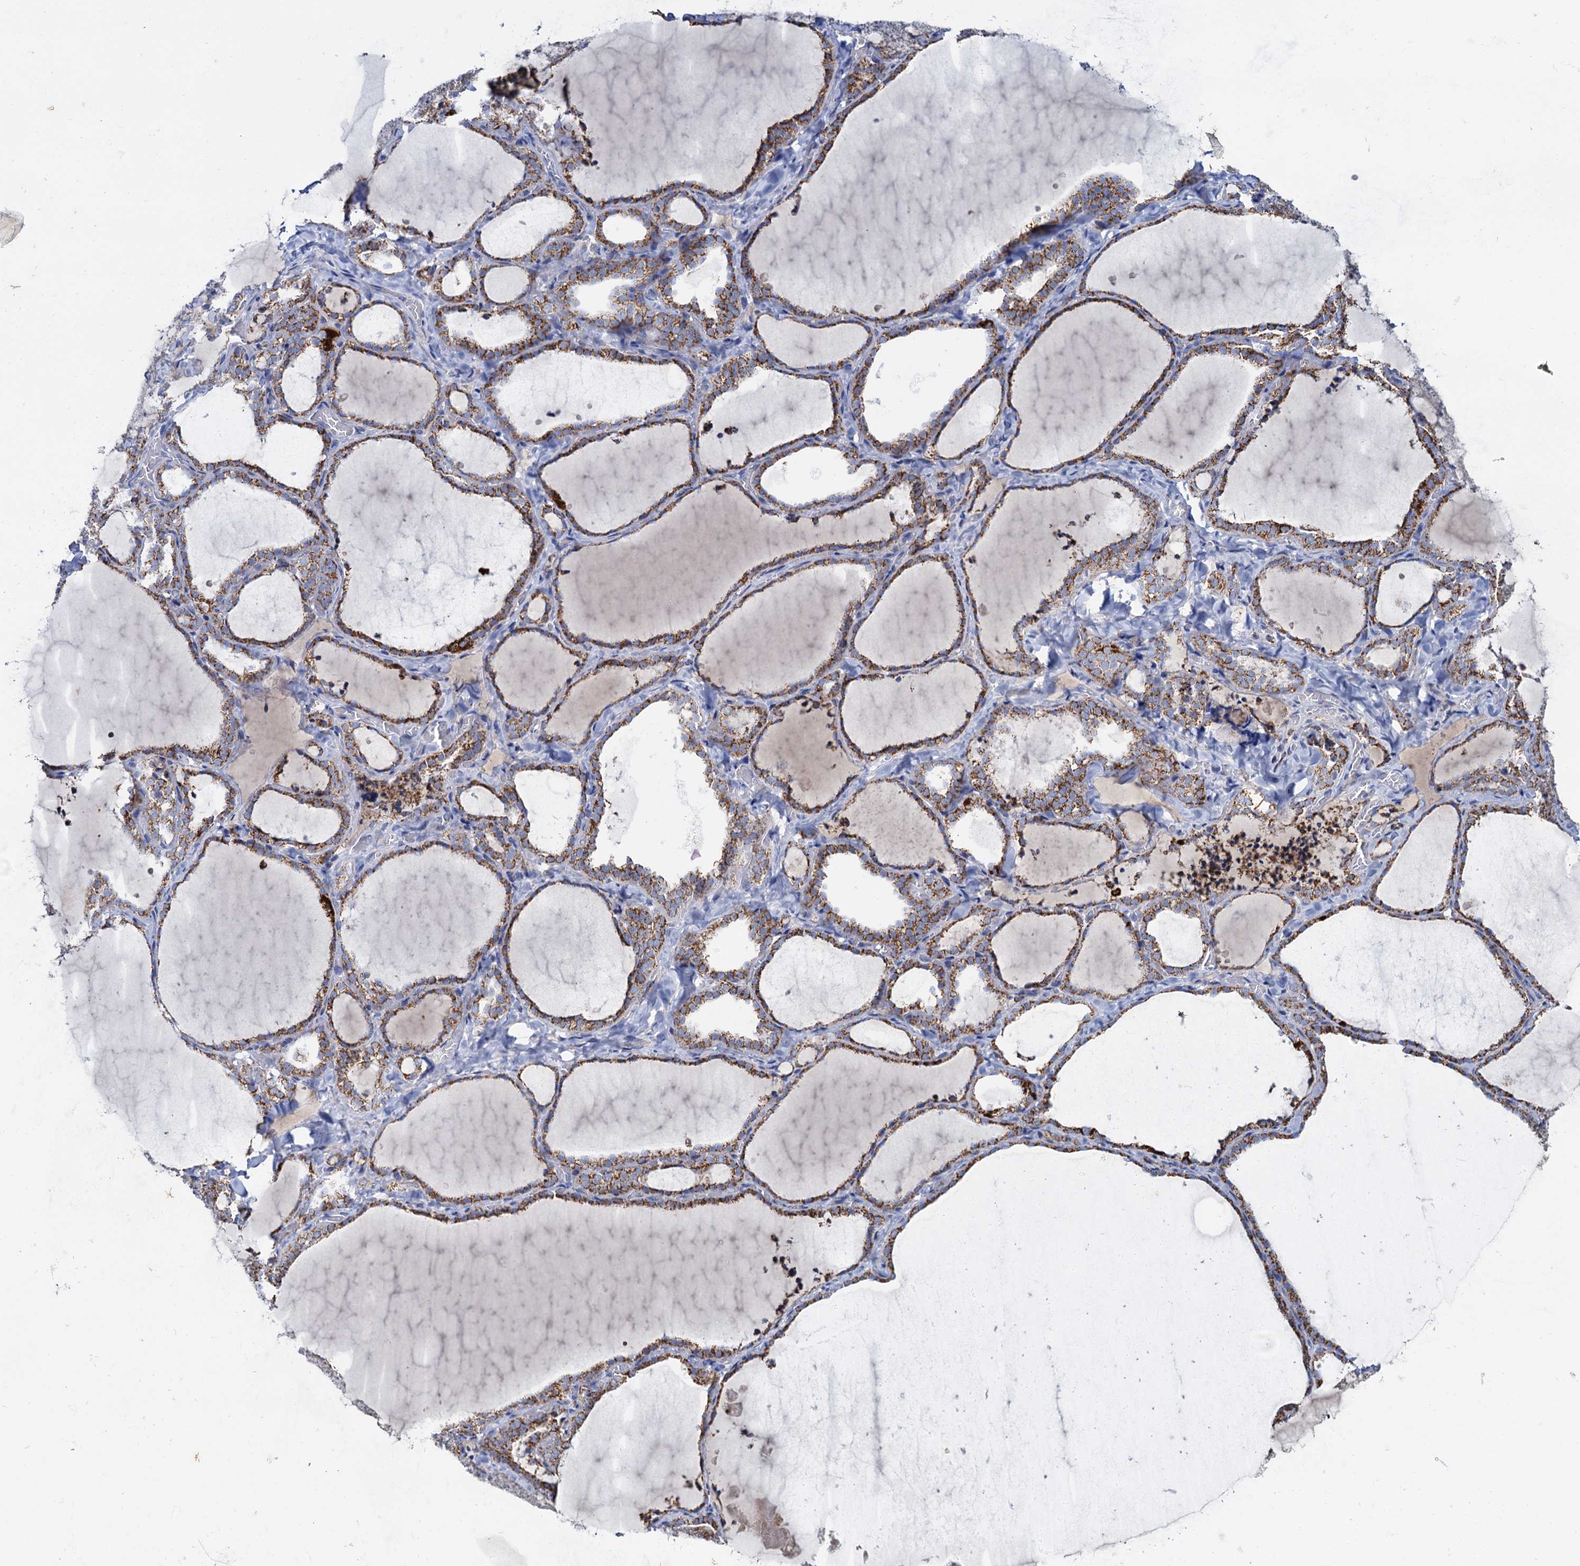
{"staining": {"intensity": "strong", "quantity": ">75%", "location": "cytoplasmic/membranous"}, "tissue": "thyroid gland", "cell_type": "Glandular cells", "image_type": "normal", "snomed": [{"axis": "morphology", "description": "Normal tissue, NOS"}, {"axis": "topography", "description": "Thyroid gland"}], "caption": "Immunohistochemistry (IHC) (DAB) staining of normal human thyroid gland displays strong cytoplasmic/membranous protein staining in approximately >75% of glandular cells.", "gene": "C2CD3", "patient": {"sex": "female", "age": 22}}